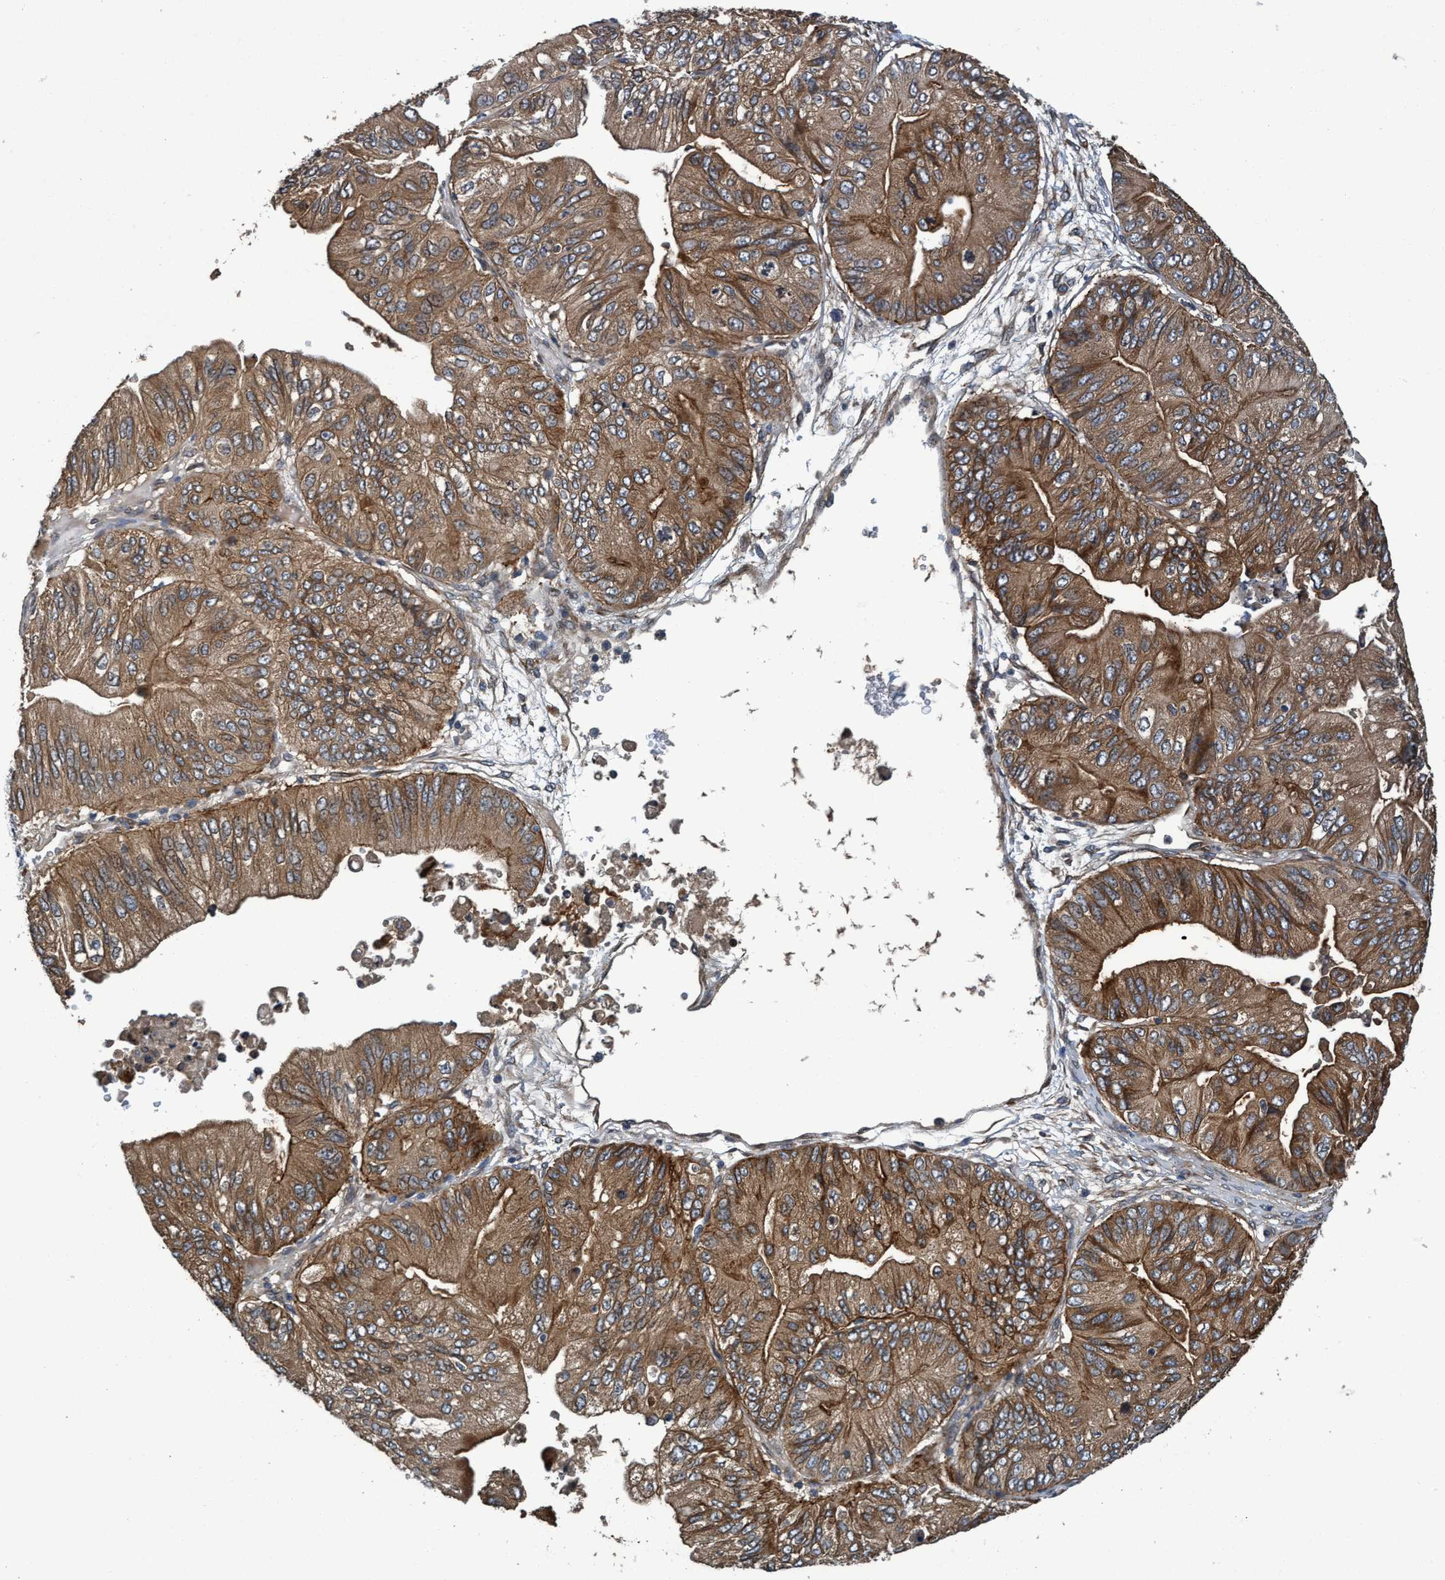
{"staining": {"intensity": "moderate", "quantity": ">75%", "location": "cytoplasmic/membranous"}, "tissue": "ovarian cancer", "cell_type": "Tumor cells", "image_type": "cancer", "snomed": [{"axis": "morphology", "description": "Cystadenocarcinoma, mucinous, NOS"}, {"axis": "topography", "description": "Ovary"}], "caption": "Immunohistochemistry (IHC) of ovarian mucinous cystadenocarcinoma displays medium levels of moderate cytoplasmic/membranous positivity in approximately >75% of tumor cells. Nuclei are stained in blue.", "gene": "MACC1", "patient": {"sex": "female", "age": 61}}